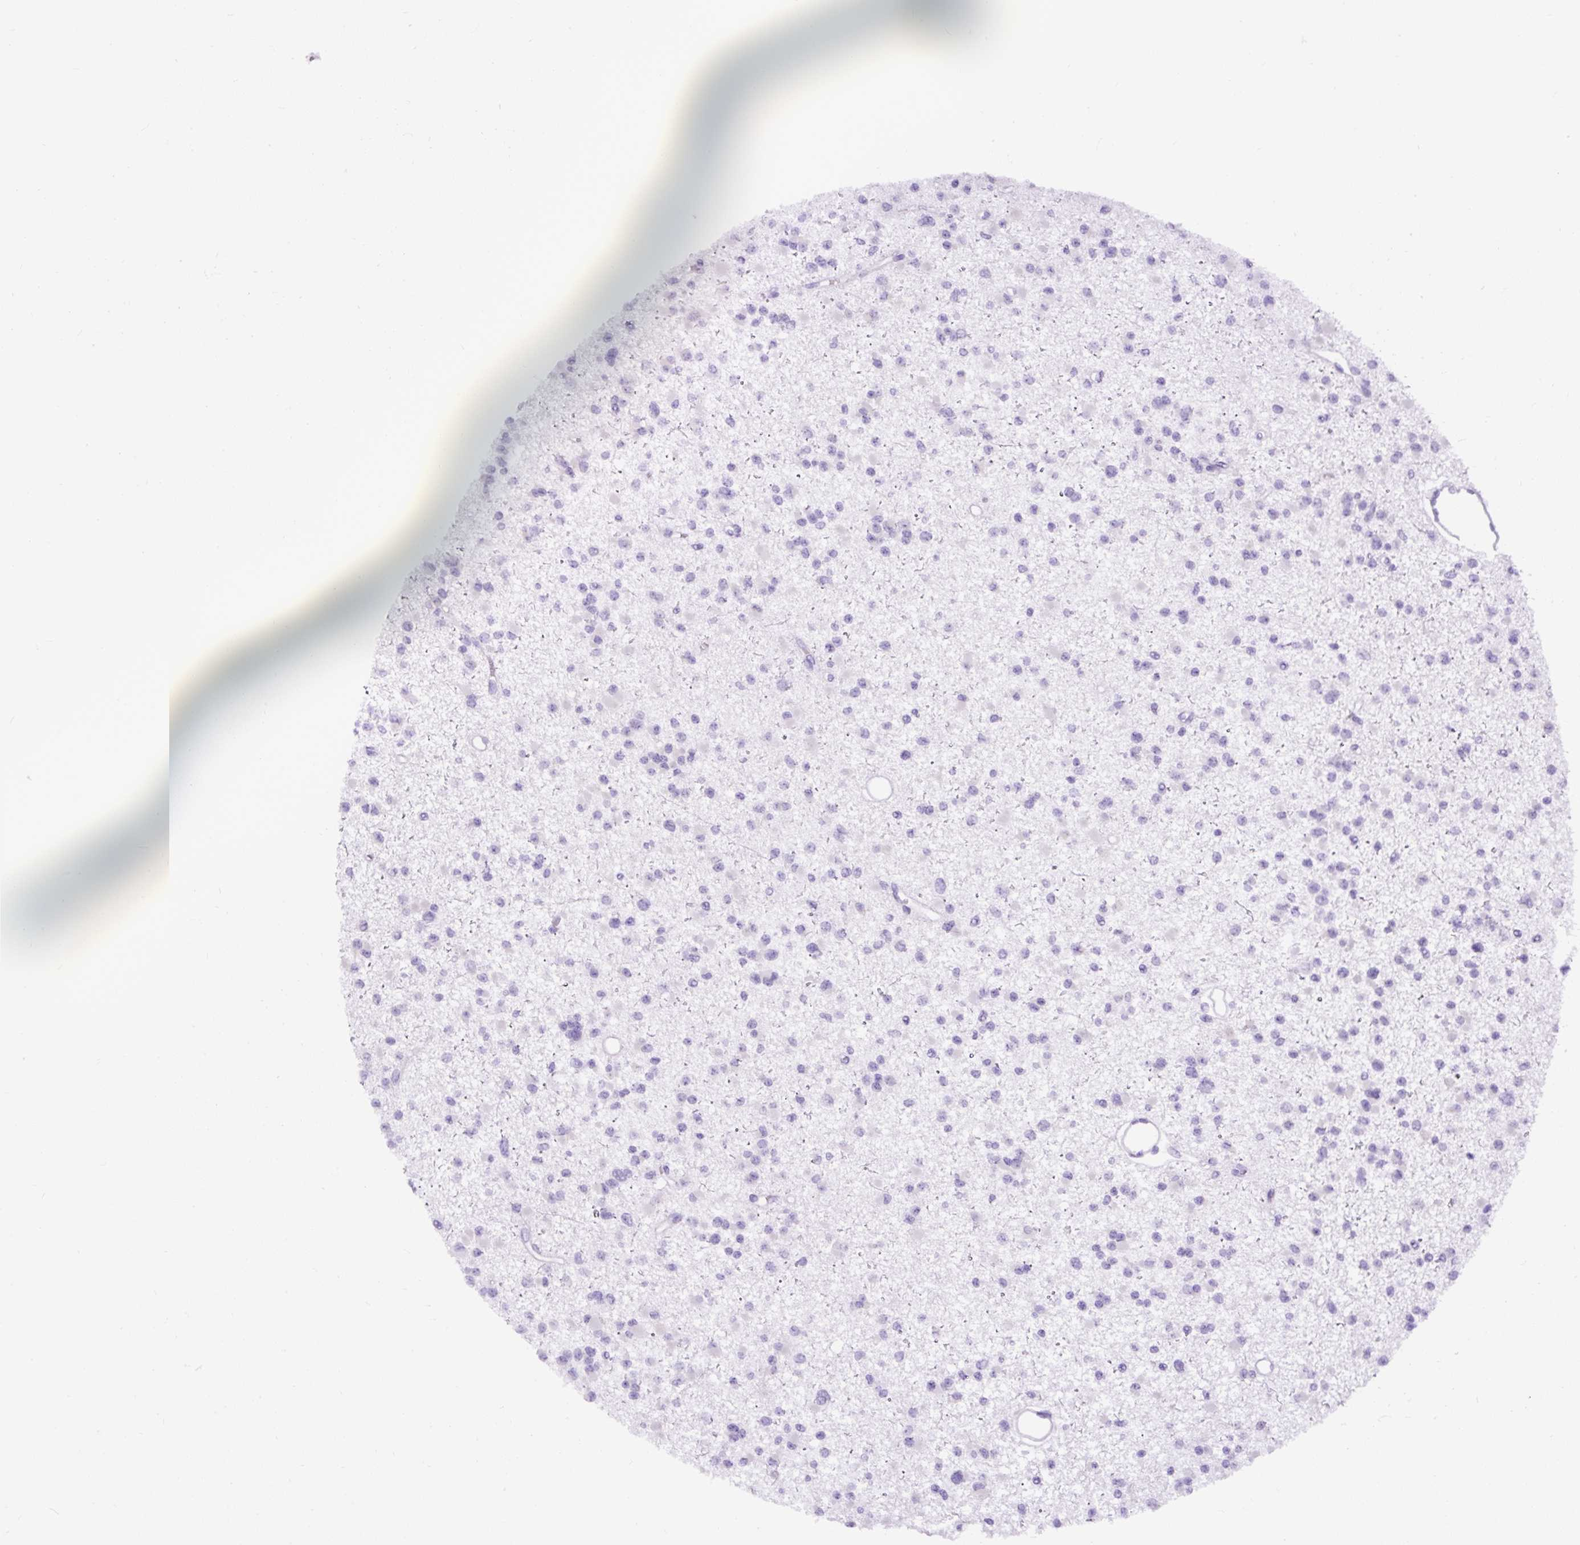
{"staining": {"intensity": "negative", "quantity": "none", "location": "none"}, "tissue": "glioma", "cell_type": "Tumor cells", "image_type": "cancer", "snomed": [{"axis": "morphology", "description": "Glioma, malignant, Low grade"}, {"axis": "topography", "description": "Brain"}], "caption": "Protein analysis of glioma shows no significant positivity in tumor cells. (DAB (3,3'-diaminobenzidine) immunohistochemistry visualized using brightfield microscopy, high magnification).", "gene": "DDOST", "patient": {"sex": "female", "age": 22}}